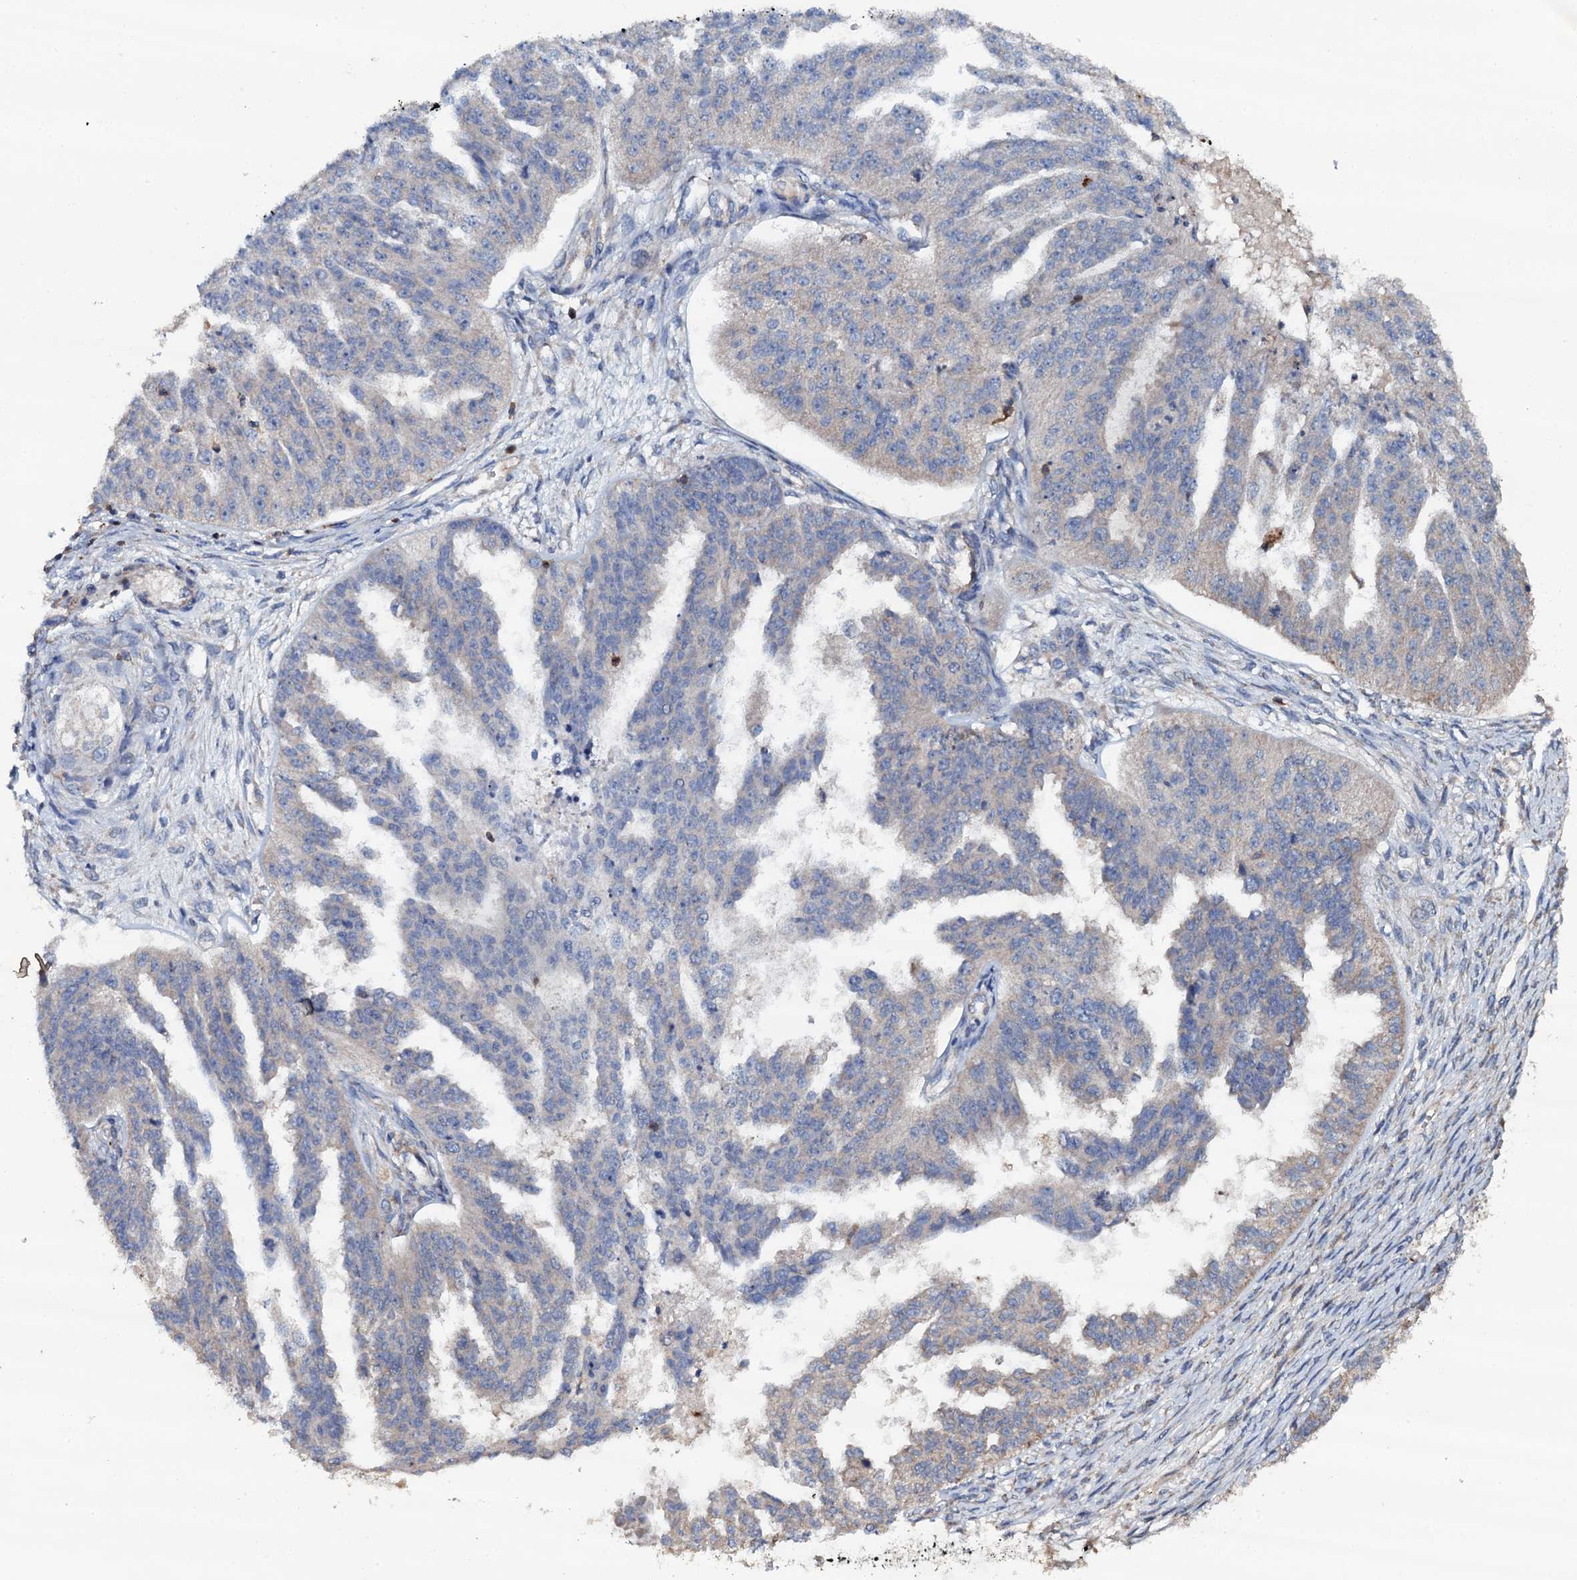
{"staining": {"intensity": "negative", "quantity": "none", "location": "none"}, "tissue": "ovarian cancer", "cell_type": "Tumor cells", "image_type": "cancer", "snomed": [{"axis": "morphology", "description": "Cystadenocarcinoma, serous, NOS"}, {"axis": "topography", "description": "Ovary"}], "caption": "Ovarian cancer (serous cystadenocarcinoma) stained for a protein using immunohistochemistry reveals no positivity tumor cells.", "gene": "GRK2", "patient": {"sex": "female", "age": 58}}